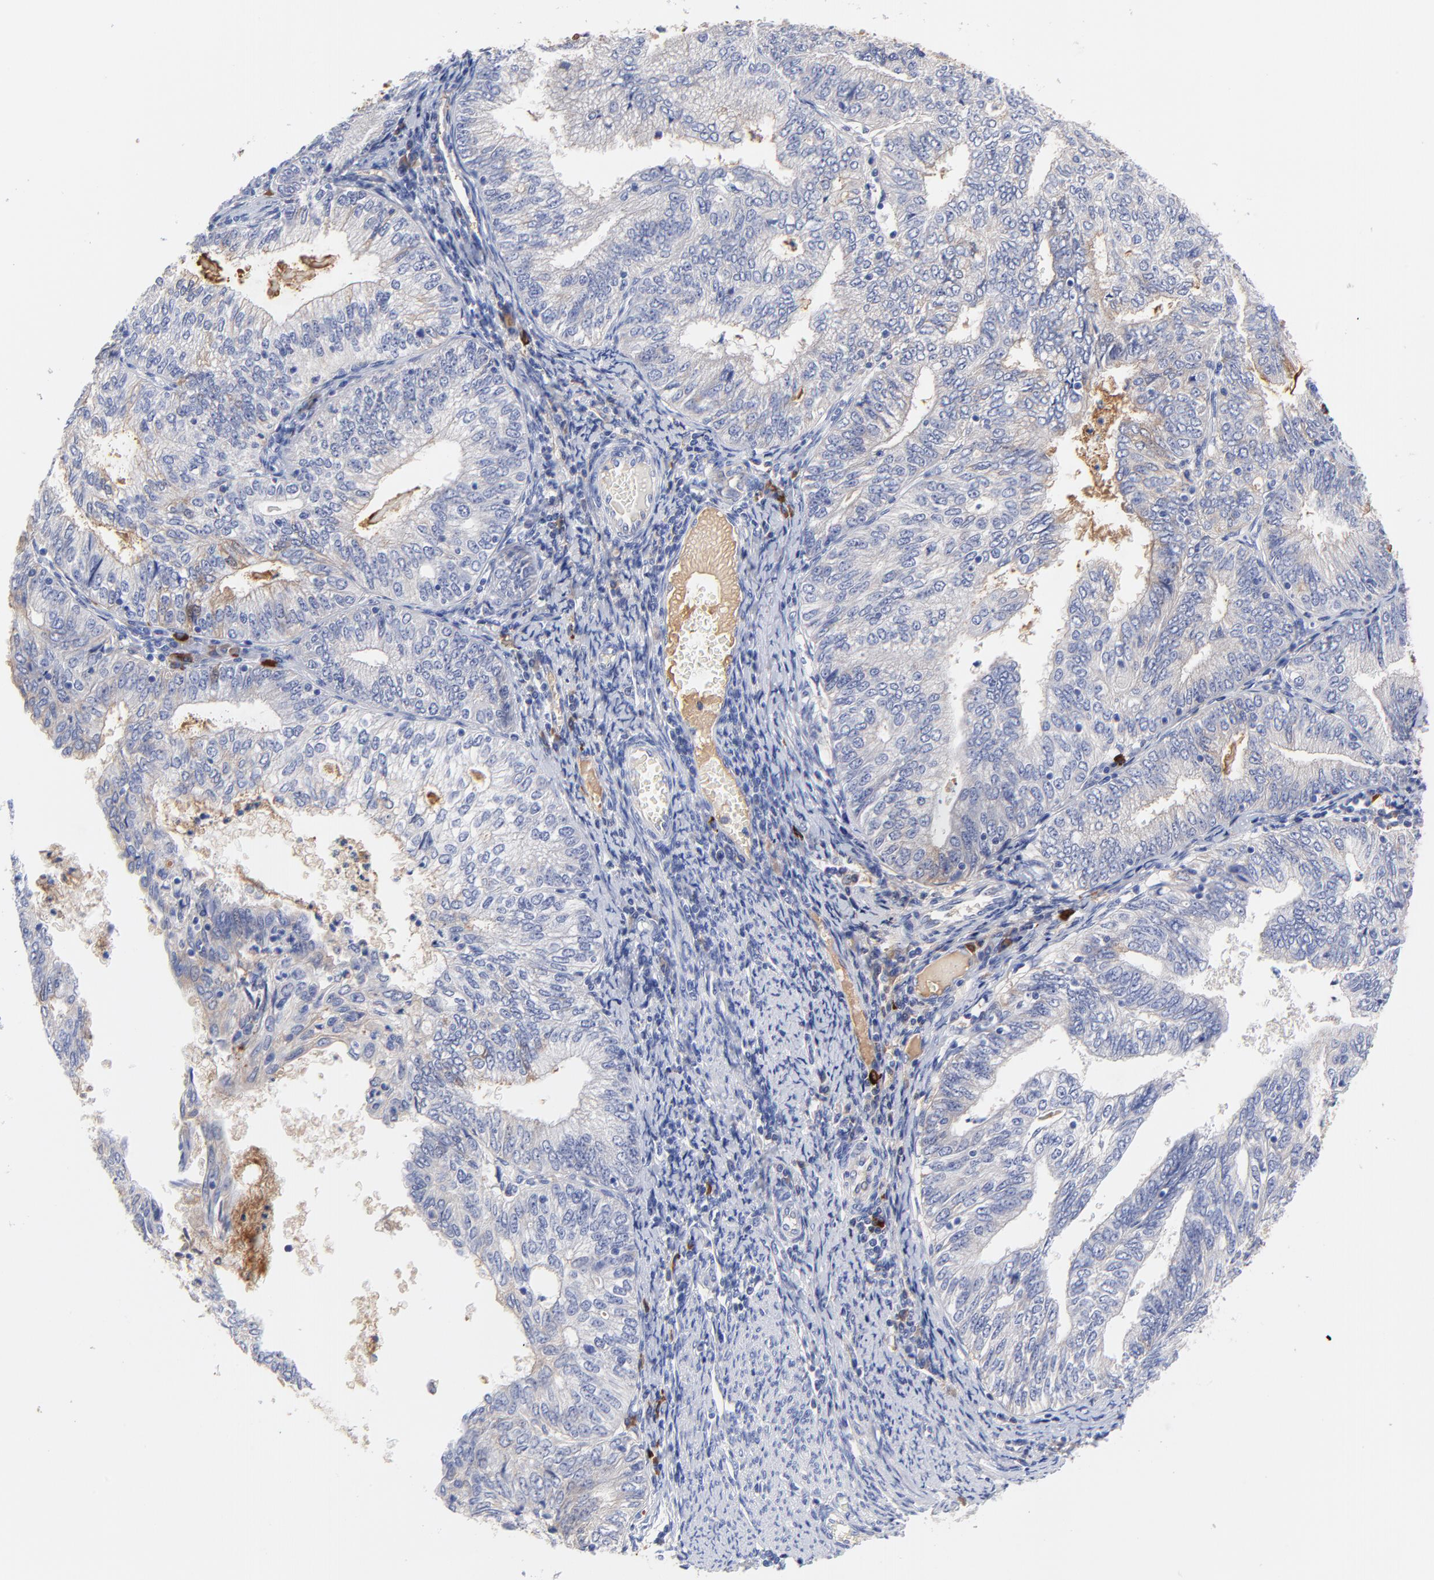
{"staining": {"intensity": "weak", "quantity": "<25%", "location": "cytoplasmic/membranous"}, "tissue": "endometrial cancer", "cell_type": "Tumor cells", "image_type": "cancer", "snomed": [{"axis": "morphology", "description": "Adenocarcinoma, NOS"}, {"axis": "topography", "description": "Endometrium"}], "caption": "Tumor cells show no significant protein staining in endometrial adenocarcinoma. The staining is performed using DAB (3,3'-diaminobenzidine) brown chromogen with nuclei counter-stained in using hematoxylin.", "gene": "IGLV3-10", "patient": {"sex": "female", "age": 69}}